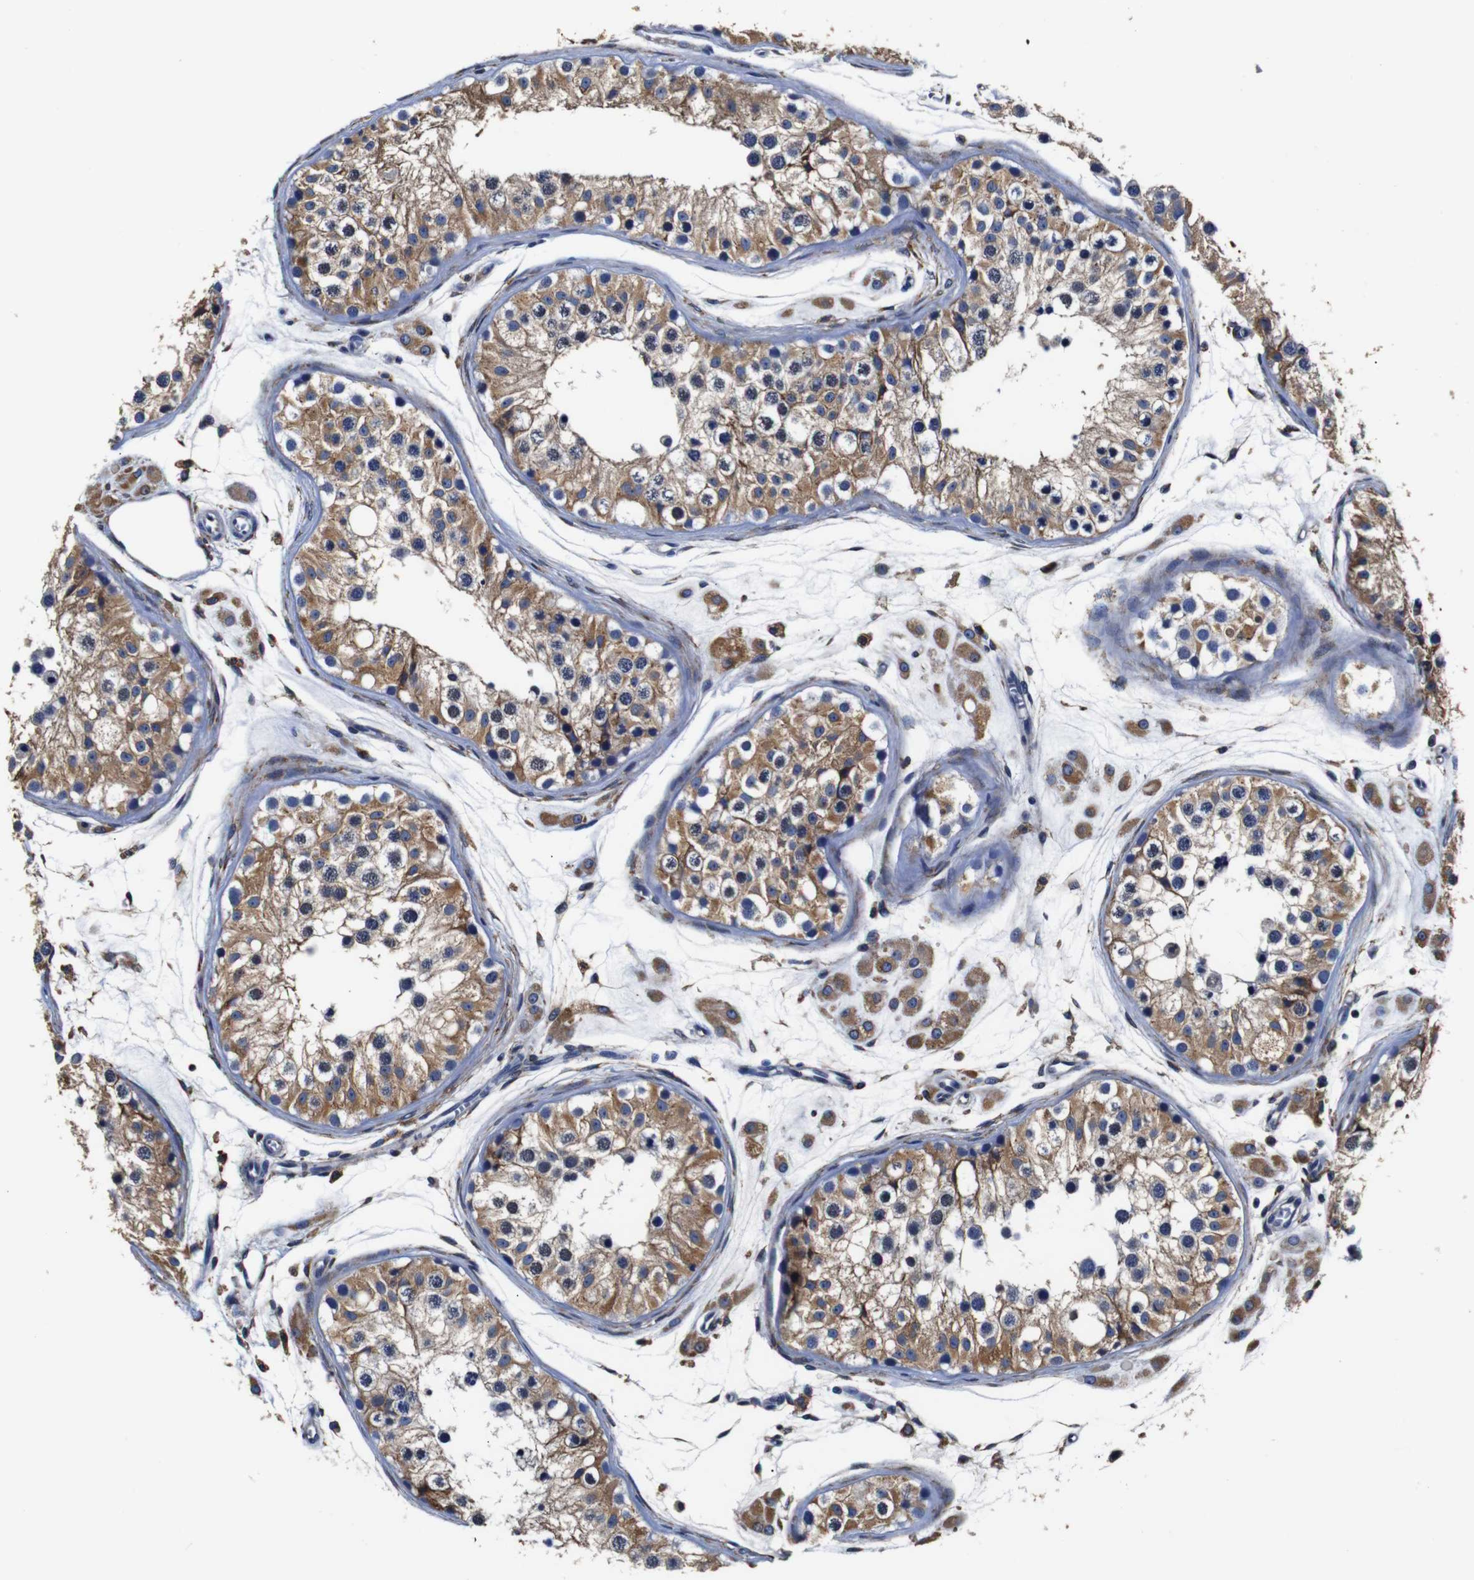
{"staining": {"intensity": "moderate", "quantity": ">75%", "location": "cytoplasmic/membranous"}, "tissue": "testis", "cell_type": "Cells in seminiferous ducts", "image_type": "normal", "snomed": [{"axis": "morphology", "description": "Normal tissue, NOS"}, {"axis": "morphology", "description": "Adenocarcinoma, metastatic, NOS"}, {"axis": "topography", "description": "Testis"}], "caption": "Cells in seminiferous ducts show medium levels of moderate cytoplasmic/membranous expression in about >75% of cells in unremarkable human testis. Nuclei are stained in blue.", "gene": "PPIB", "patient": {"sex": "male", "age": 26}}